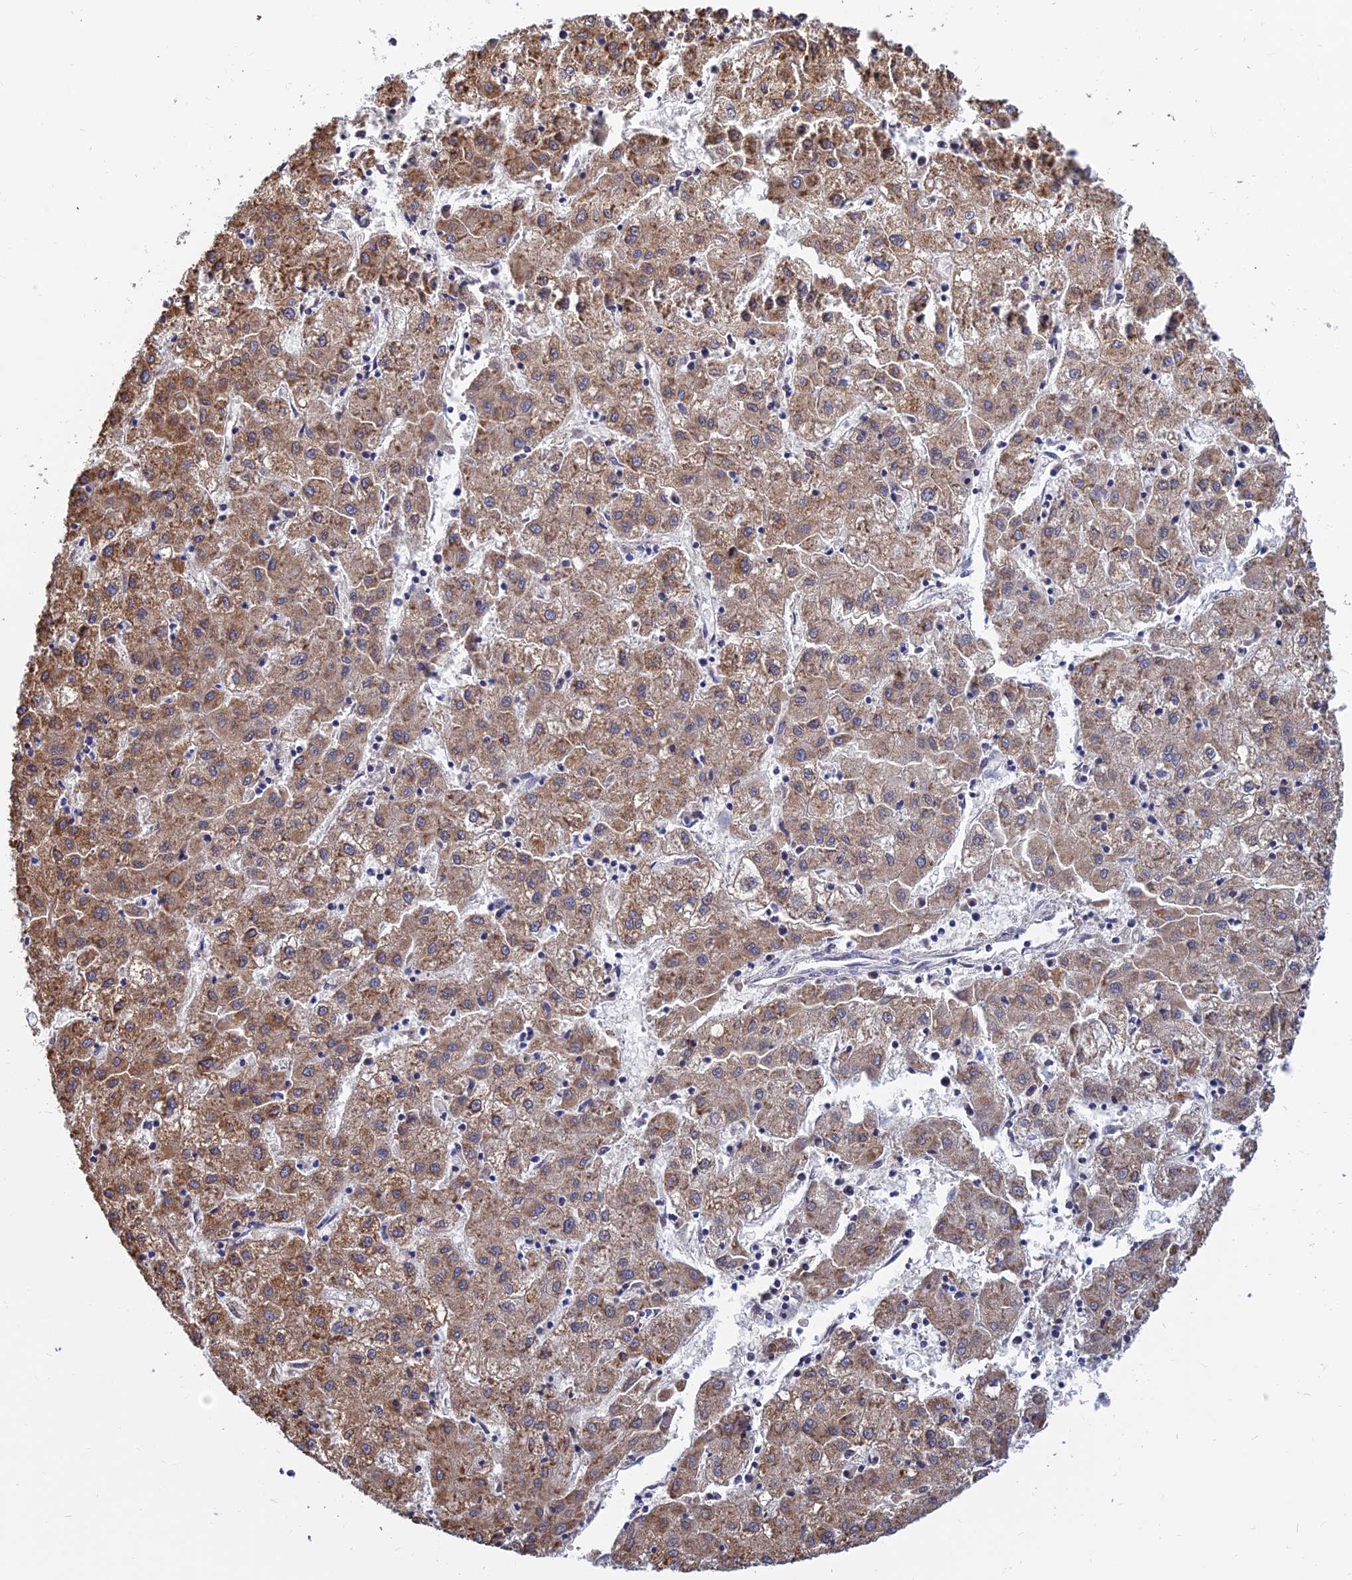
{"staining": {"intensity": "moderate", "quantity": ">75%", "location": "cytoplasmic/membranous"}, "tissue": "liver cancer", "cell_type": "Tumor cells", "image_type": "cancer", "snomed": [{"axis": "morphology", "description": "Carcinoma, Hepatocellular, NOS"}, {"axis": "topography", "description": "Liver"}], "caption": "A photomicrograph showing moderate cytoplasmic/membranous positivity in about >75% of tumor cells in liver cancer, as visualized by brown immunohistochemical staining.", "gene": "MGST1", "patient": {"sex": "male", "age": 72}}